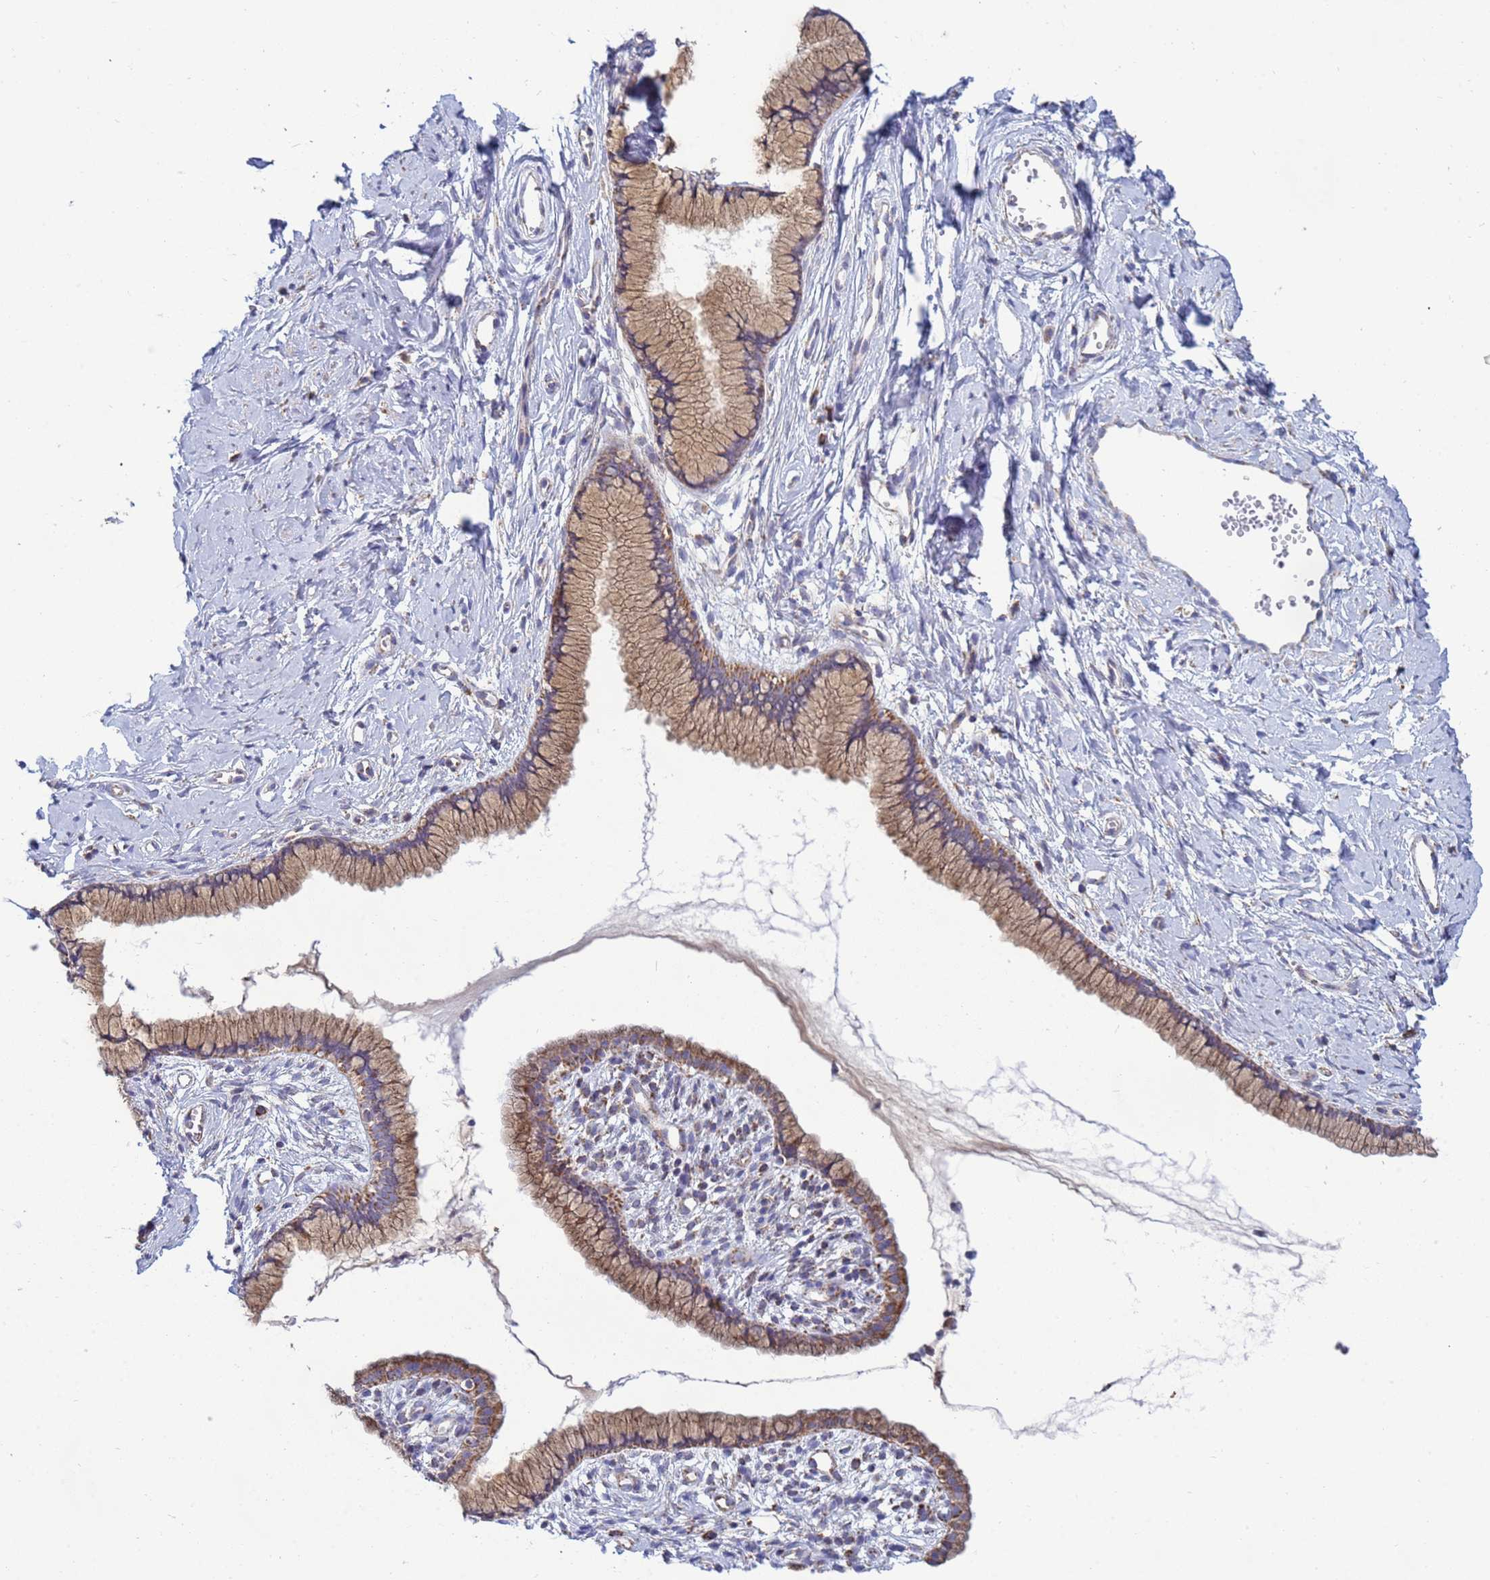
{"staining": {"intensity": "moderate", "quantity": ">75%", "location": "cytoplasmic/membranous"}, "tissue": "cervix", "cell_type": "Glandular cells", "image_type": "normal", "snomed": [{"axis": "morphology", "description": "Normal tissue, NOS"}, {"axis": "topography", "description": "Cervix"}], "caption": "A histopathology image of cervix stained for a protein displays moderate cytoplasmic/membranous brown staining in glandular cells. Ihc stains the protein in brown and the nuclei are stained blue.", "gene": "COQ4", "patient": {"sex": "female", "age": 40}}